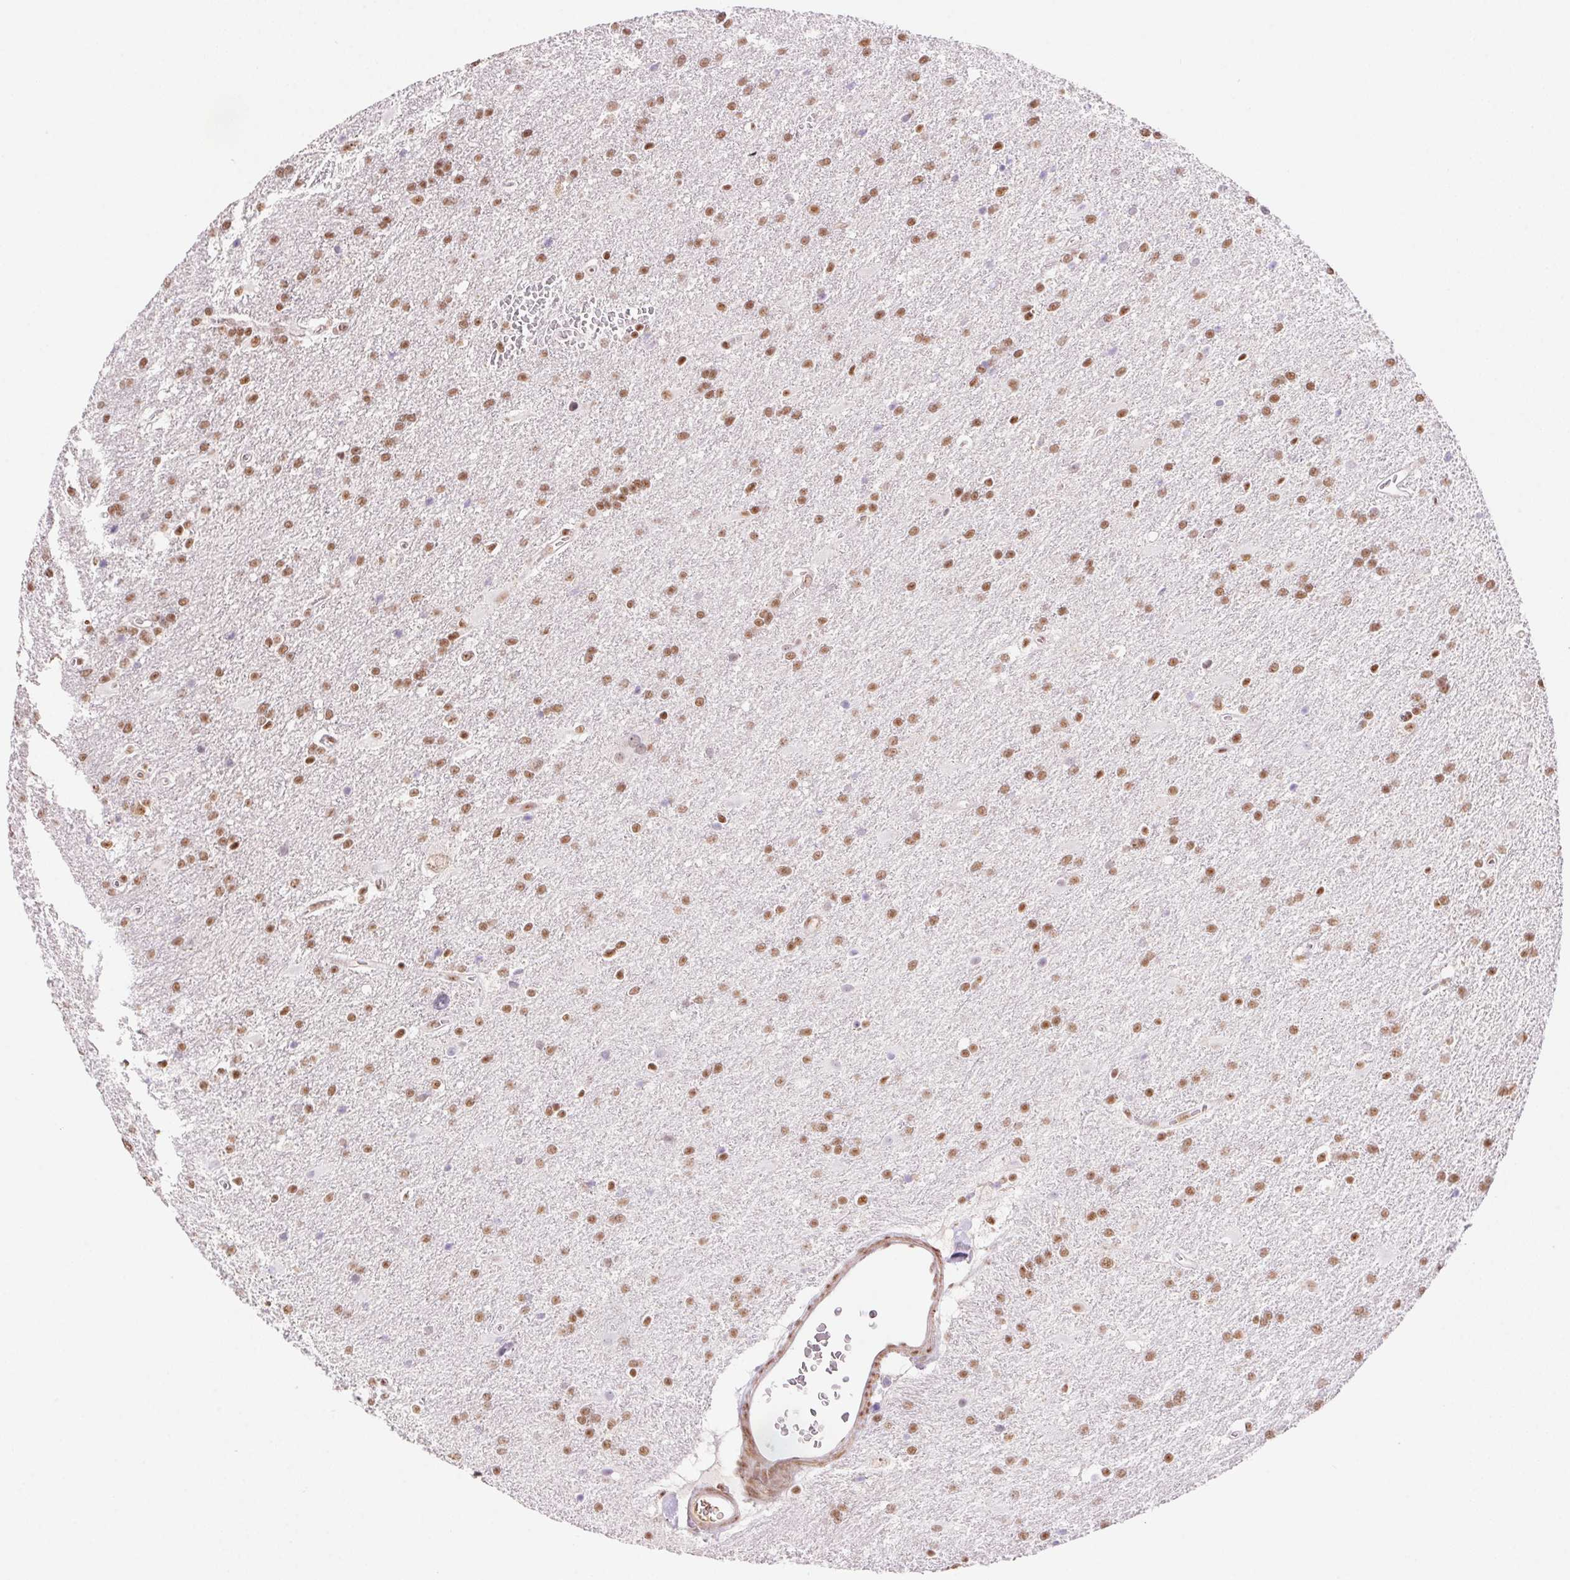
{"staining": {"intensity": "moderate", "quantity": ">75%", "location": "nuclear"}, "tissue": "glioma", "cell_type": "Tumor cells", "image_type": "cancer", "snomed": [{"axis": "morphology", "description": "Glioma, malignant, Low grade"}, {"axis": "topography", "description": "Brain"}], "caption": "Brown immunohistochemical staining in low-grade glioma (malignant) demonstrates moderate nuclear positivity in approximately >75% of tumor cells. (DAB (3,3'-diaminobenzidine) IHC, brown staining for protein, blue staining for nuclei).", "gene": "DDX17", "patient": {"sex": "male", "age": 66}}